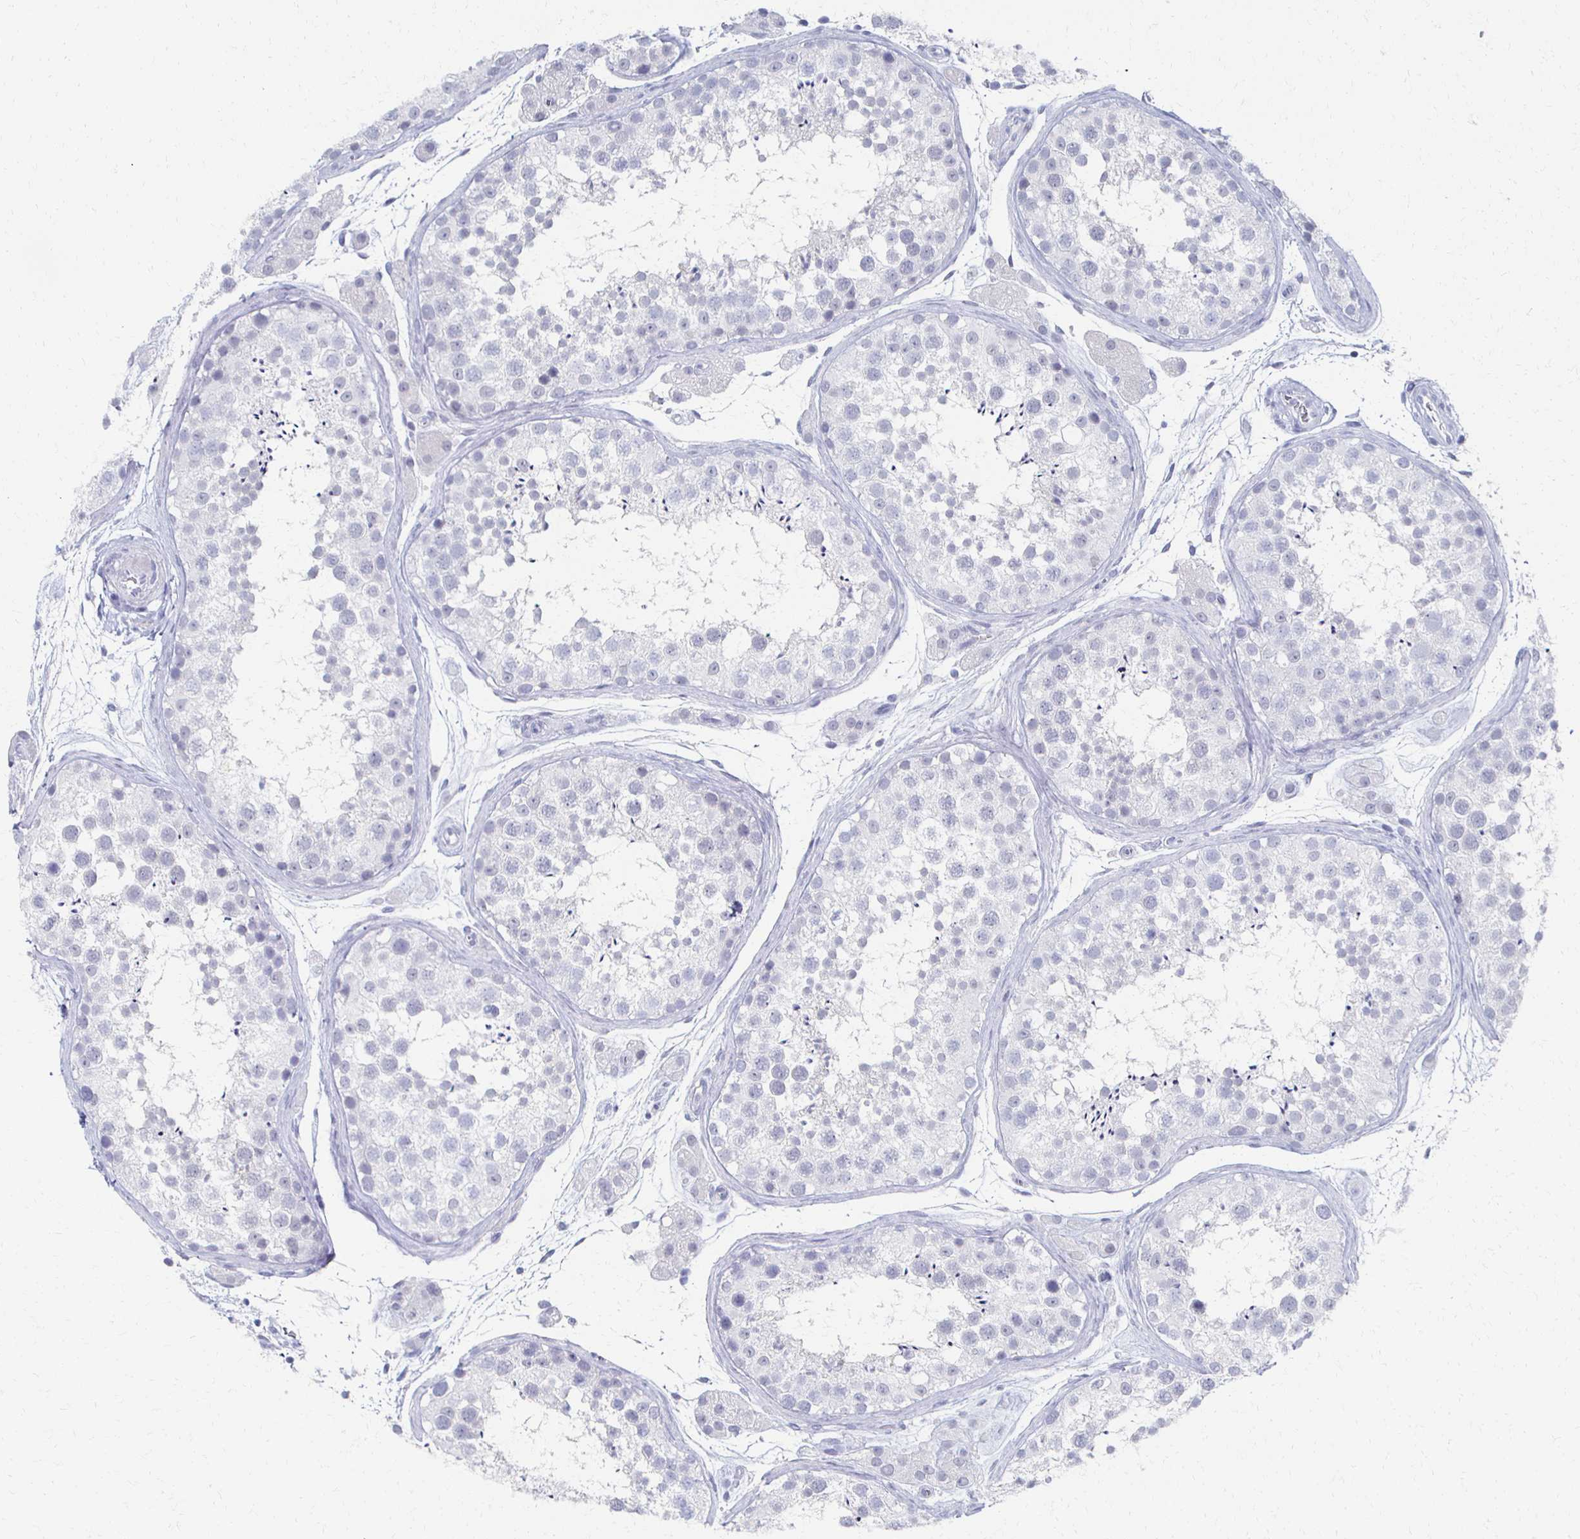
{"staining": {"intensity": "negative", "quantity": "none", "location": "none"}, "tissue": "testis", "cell_type": "Cells in seminiferous ducts", "image_type": "normal", "snomed": [{"axis": "morphology", "description": "Normal tissue, NOS"}, {"axis": "topography", "description": "Testis"}], "caption": "Photomicrograph shows no significant protein expression in cells in seminiferous ducts of unremarkable testis. (IHC, brightfield microscopy, high magnification).", "gene": "CXCR2", "patient": {"sex": "male", "age": 41}}